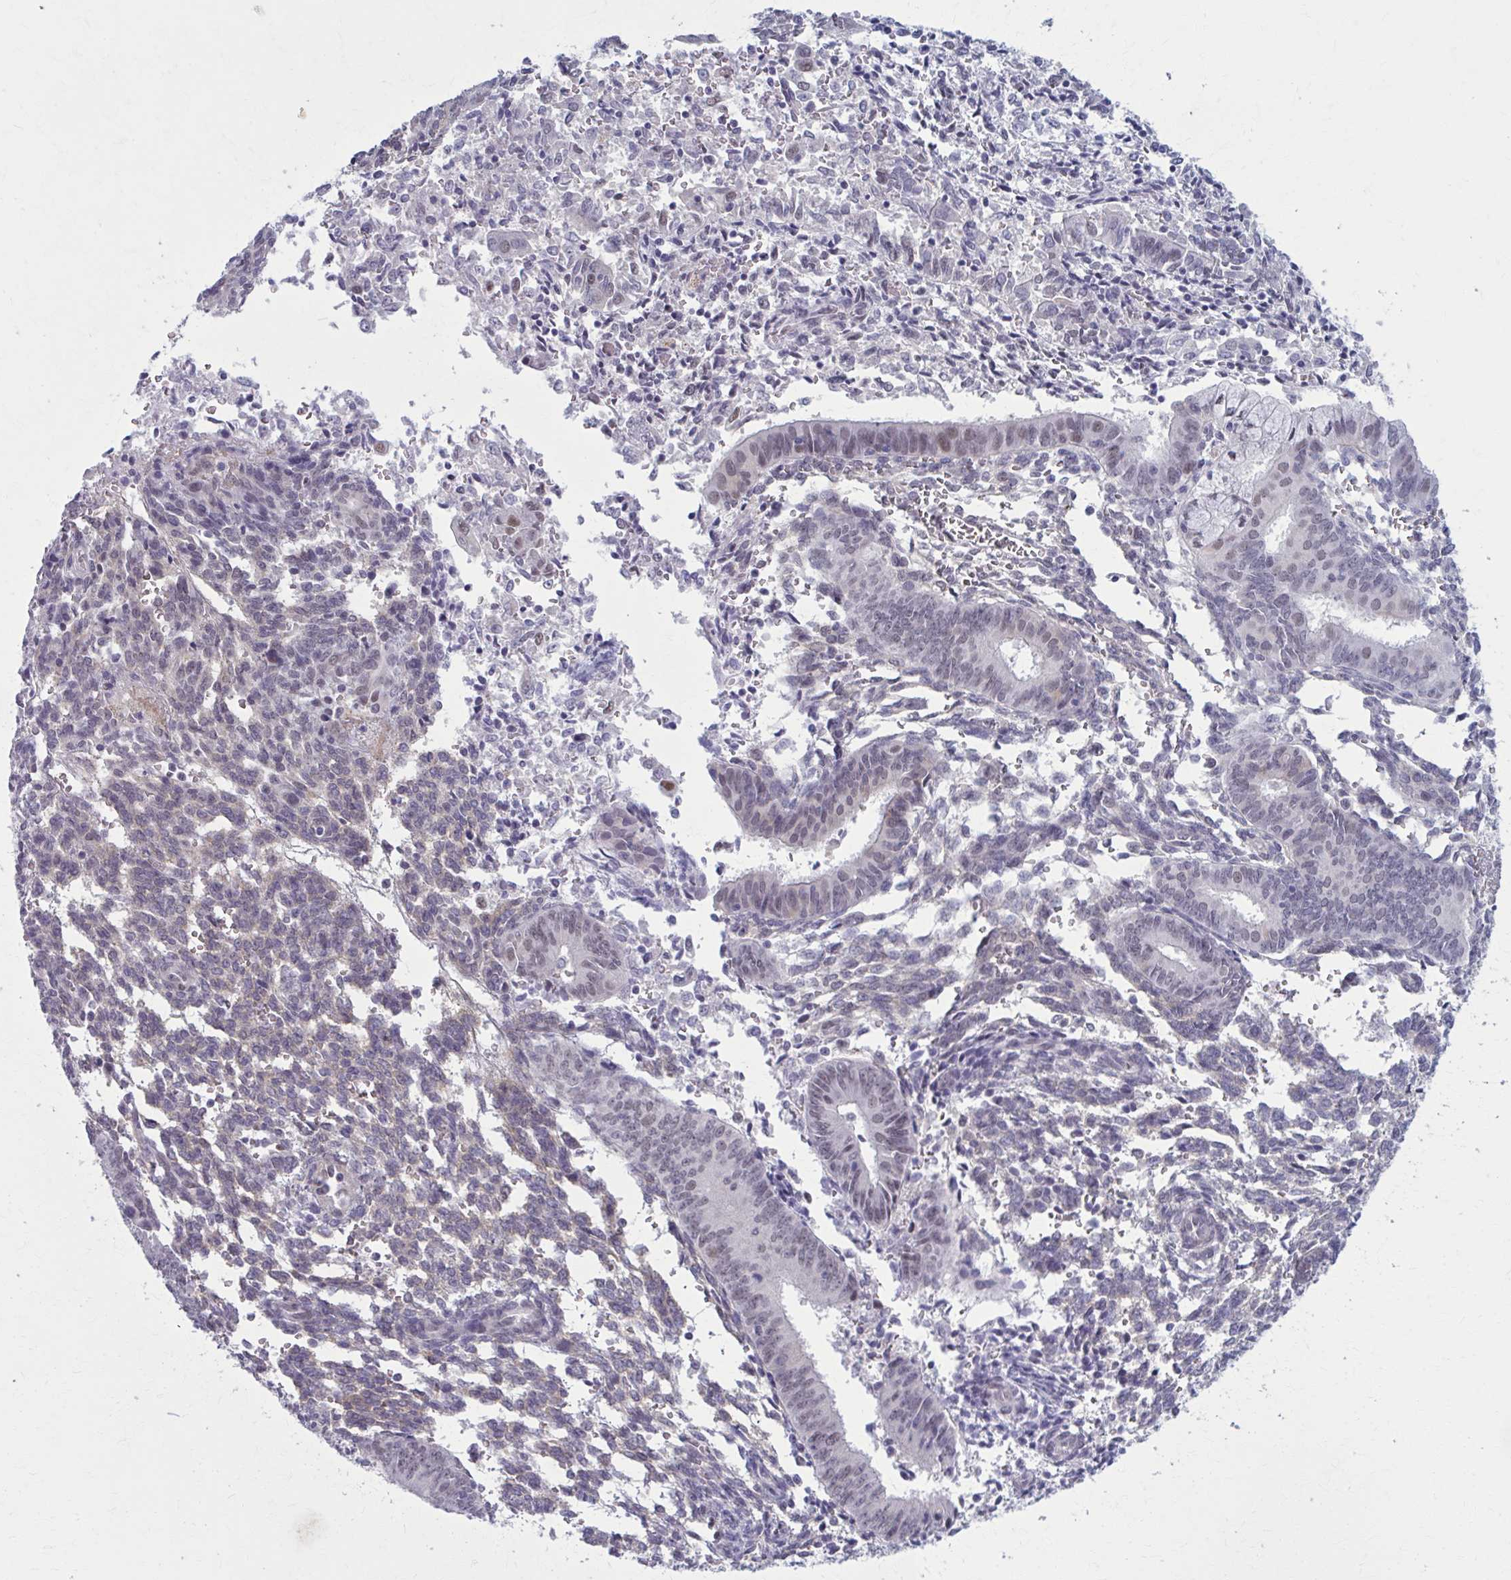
{"staining": {"intensity": "weak", "quantity": "<25%", "location": "nuclear"}, "tissue": "endometrial cancer", "cell_type": "Tumor cells", "image_type": "cancer", "snomed": [{"axis": "morphology", "description": "Adenocarcinoma, NOS"}, {"axis": "topography", "description": "Endometrium"}], "caption": "The image demonstrates no significant positivity in tumor cells of adenocarcinoma (endometrial).", "gene": "NUMBL", "patient": {"sex": "female", "age": 50}}